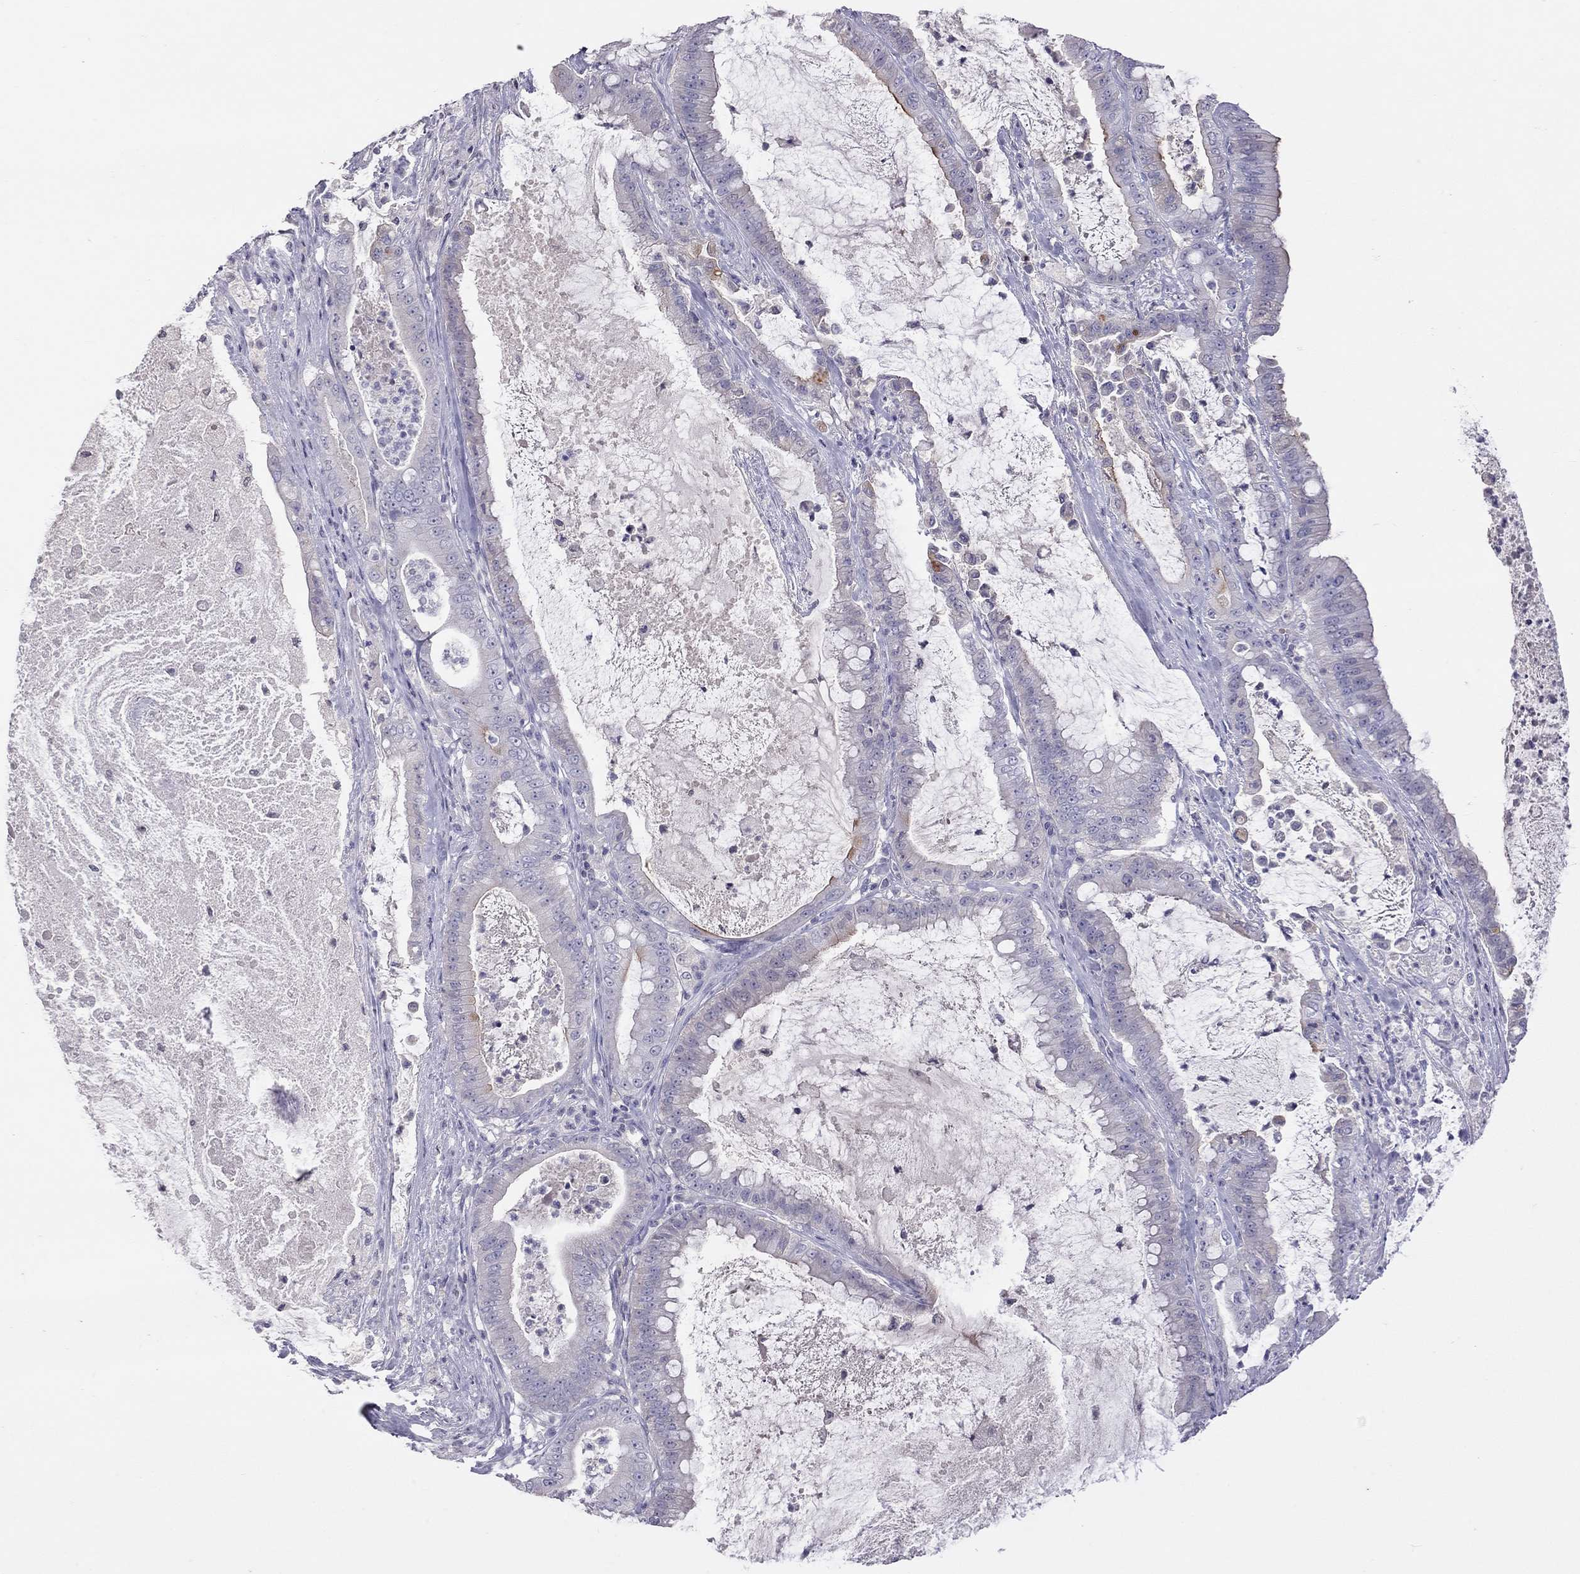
{"staining": {"intensity": "negative", "quantity": "none", "location": "none"}, "tissue": "pancreatic cancer", "cell_type": "Tumor cells", "image_type": "cancer", "snomed": [{"axis": "morphology", "description": "Adenocarcinoma, NOS"}, {"axis": "topography", "description": "Pancreas"}], "caption": "Immunohistochemical staining of human pancreatic adenocarcinoma shows no significant positivity in tumor cells. (DAB (3,3'-diaminobenzidine) immunohistochemistry, high magnification).", "gene": "MUC16", "patient": {"sex": "male", "age": 71}}